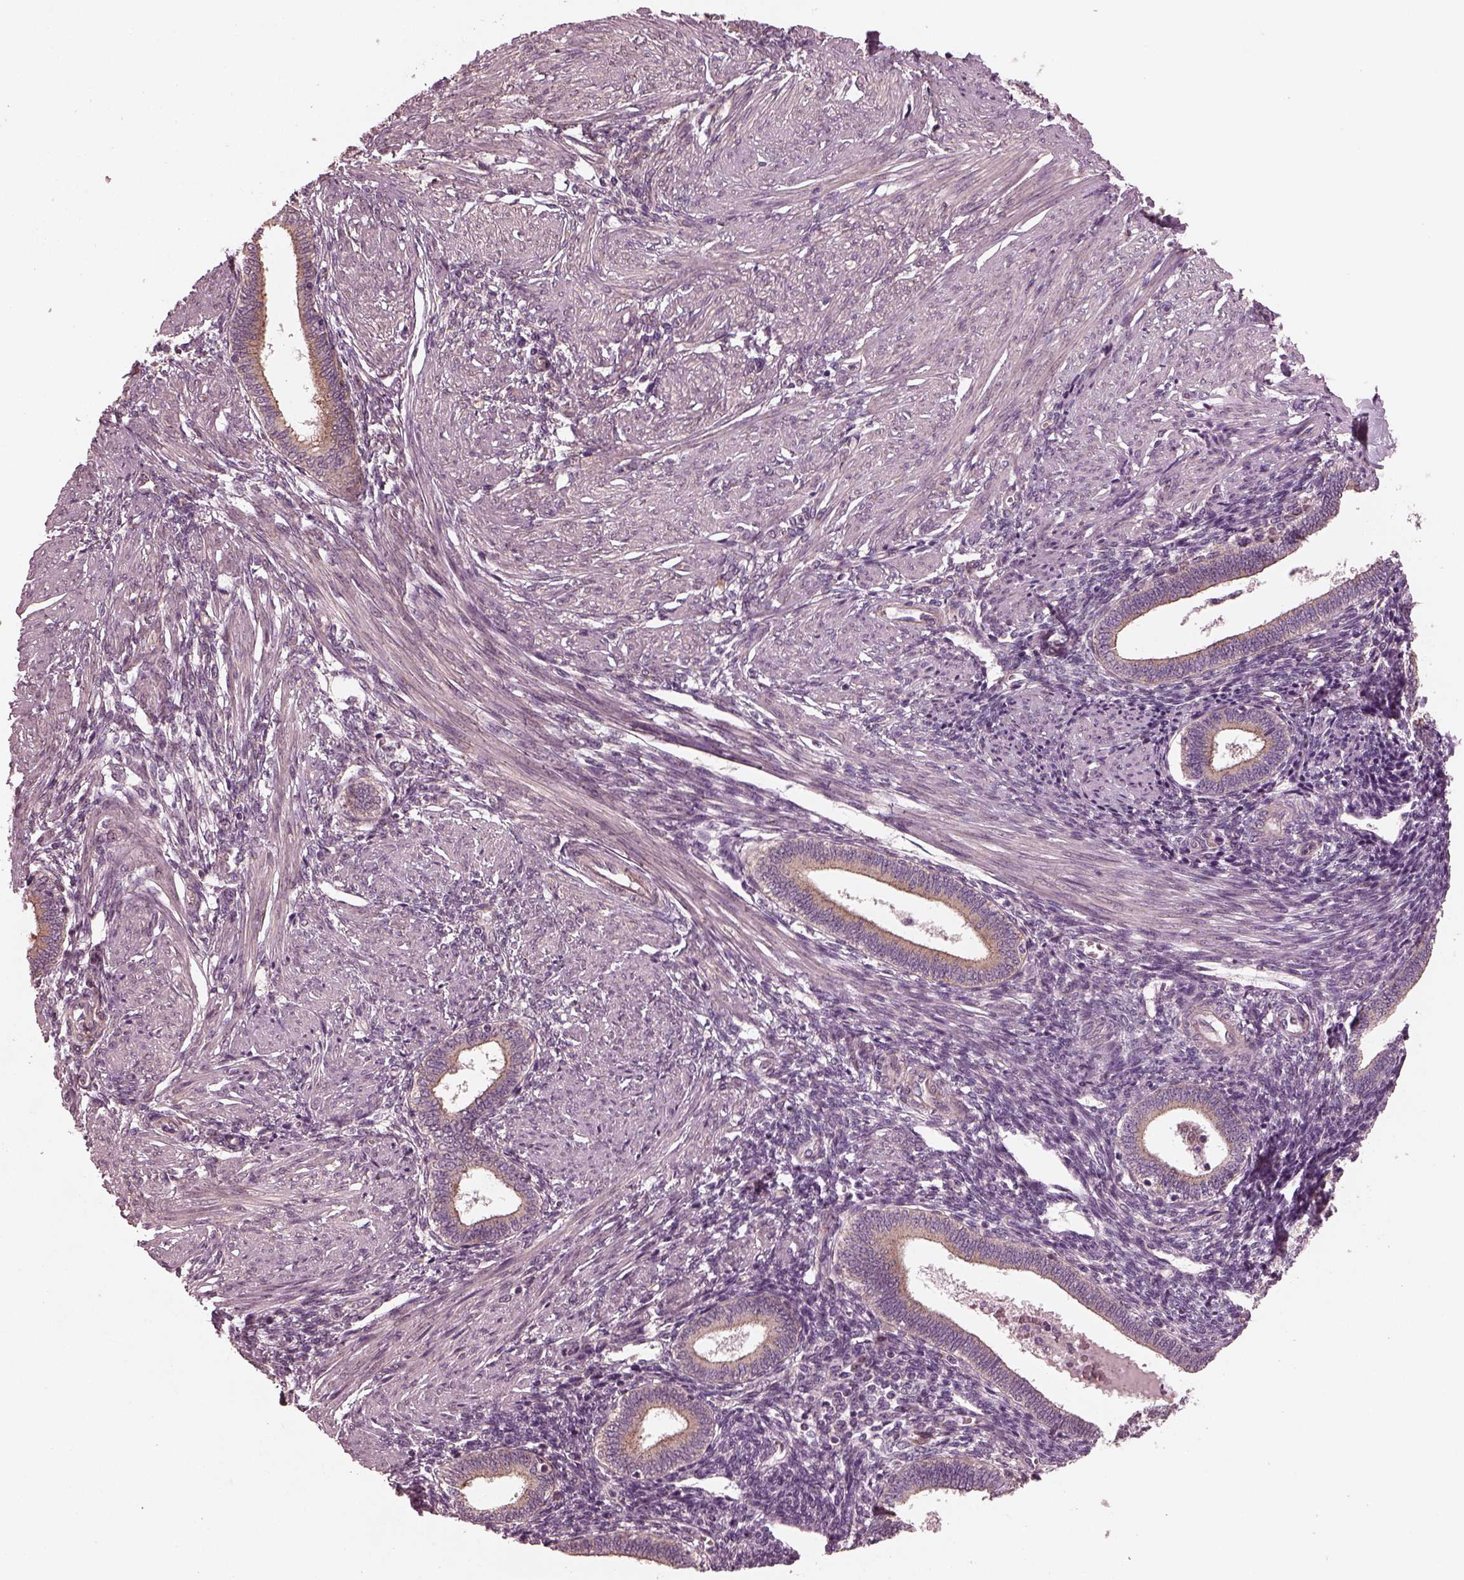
{"staining": {"intensity": "negative", "quantity": "none", "location": "none"}, "tissue": "endometrium", "cell_type": "Cells in endometrial stroma", "image_type": "normal", "snomed": [{"axis": "morphology", "description": "Normal tissue, NOS"}, {"axis": "topography", "description": "Endometrium"}], "caption": "IHC histopathology image of benign endometrium: human endometrium stained with DAB (3,3'-diaminobenzidine) exhibits no significant protein positivity in cells in endometrial stroma.", "gene": "TUBG1", "patient": {"sex": "female", "age": 42}}